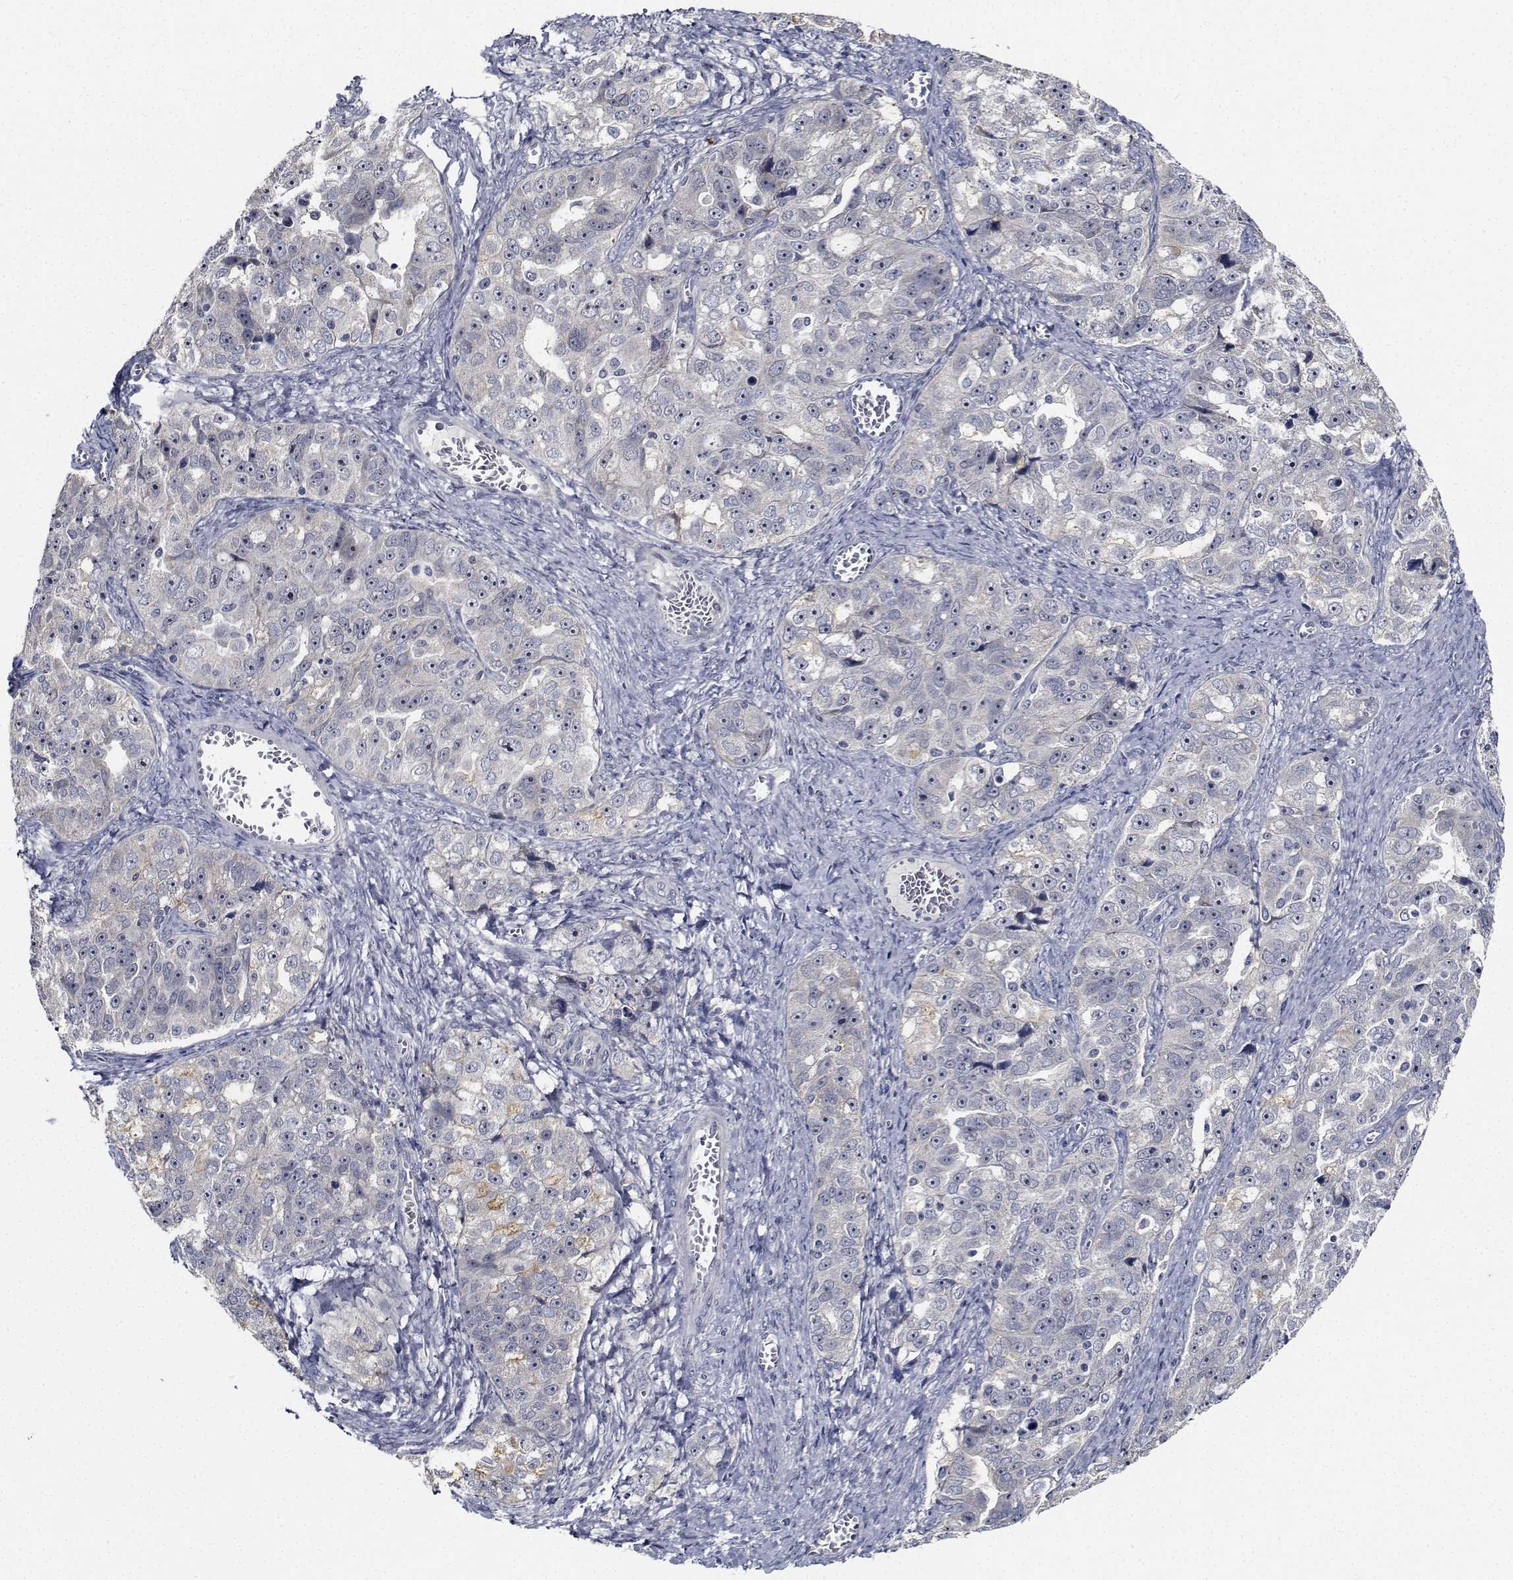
{"staining": {"intensity": "negative", "quantity": "none", "location": "none"}, "tissue": "ovarian cancer", "cell_type": "Tumor cells", "image_type": "cancer", "snomed": [{"axis": "morphology", "description": "Cystadenocarcinoma, serous, NOS"}, {"axis": "topography", "description": "Ovary"}], "caption": "Immunohistochemistry (IHC) of human ovarian serous cystadenocarcinoma reveals no positivity in tumor cells.", "gene": "NVL", "patient": {"sex": "female", "age": 51}}